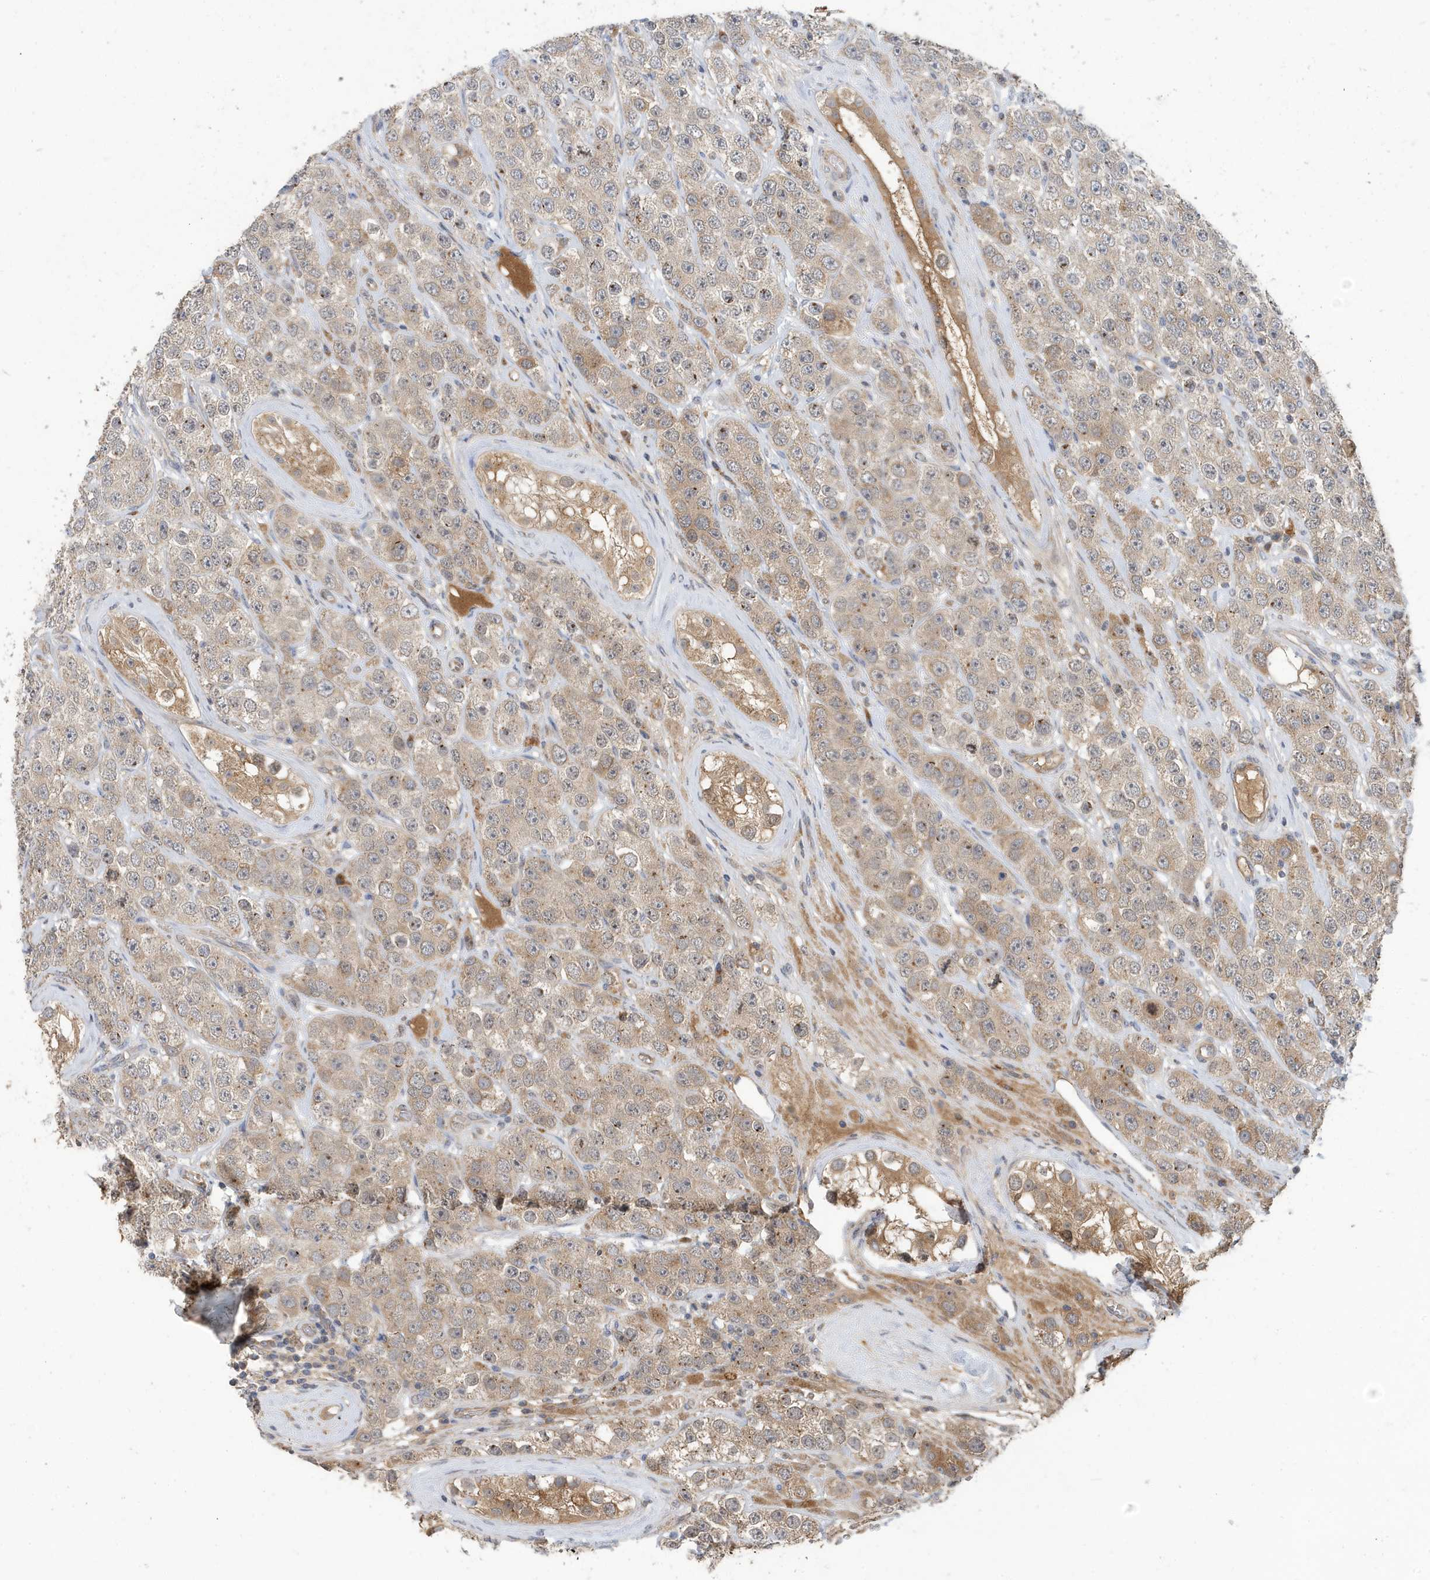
{"staining": {"intensity": "weak", "quantity": "<25%", "location": "cytoplasmic/membranous"}, "tissue": "testis cancer", "cell_type": "Tumor cells", "image_type": "cancer", "snomed": [{"axis": "morphology", "description": "Seminoma, NOS"}, {"axis": "topography", "description": "Testis"}], "caption": "Immunohistochemistry (IHC) micrograph of human testis seminoma stained for a protein (brown), which reveals no staining in tumor cells.", "gene": "LAPTM4A", "patient": {"sex": "male", "age": 28}}